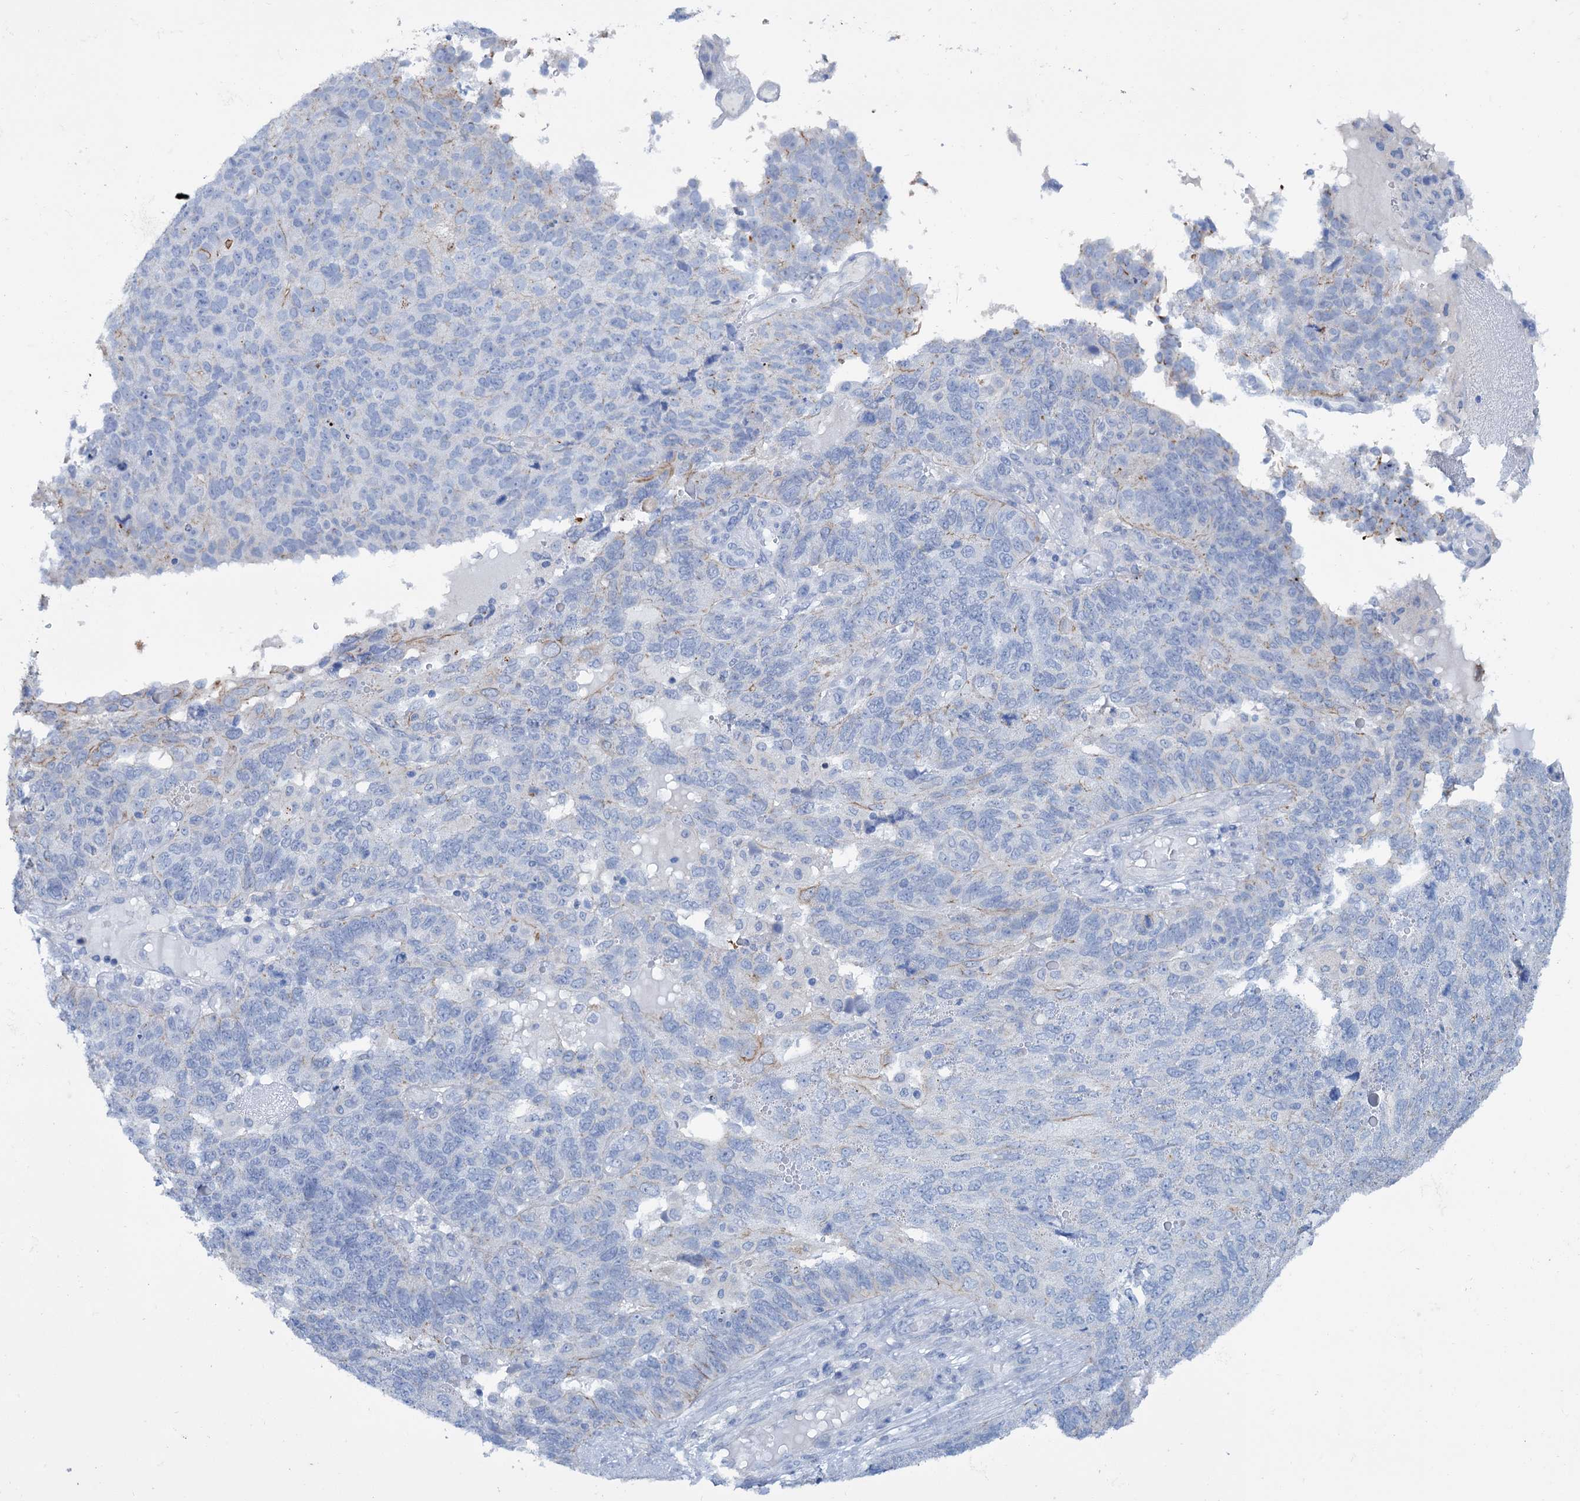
{"staining": {"intensity": "negative", "quantity": "none", "location": "none"}, "tissue": "endometrial cancer", "cell_type": "Tumor cells", "image_type": "cancer", "snomed": [{"axis": "morphology", "description": "Adenocarcinoma, NOS"}, {"axis": "topography", "description": "Endometrium"}], "caption": "Immunohistochemical staining of endometrial cancer (adenocarcinoma) reveals no significant positivity in tumor cells. The staining was performed using DAB to visualize the protein expression in brown, while the nuclei were stained in blue with hematoxylin (Magnification: 20x).", "gene": "FAAP20", "patient": {"sex": "female", "age": 66}}